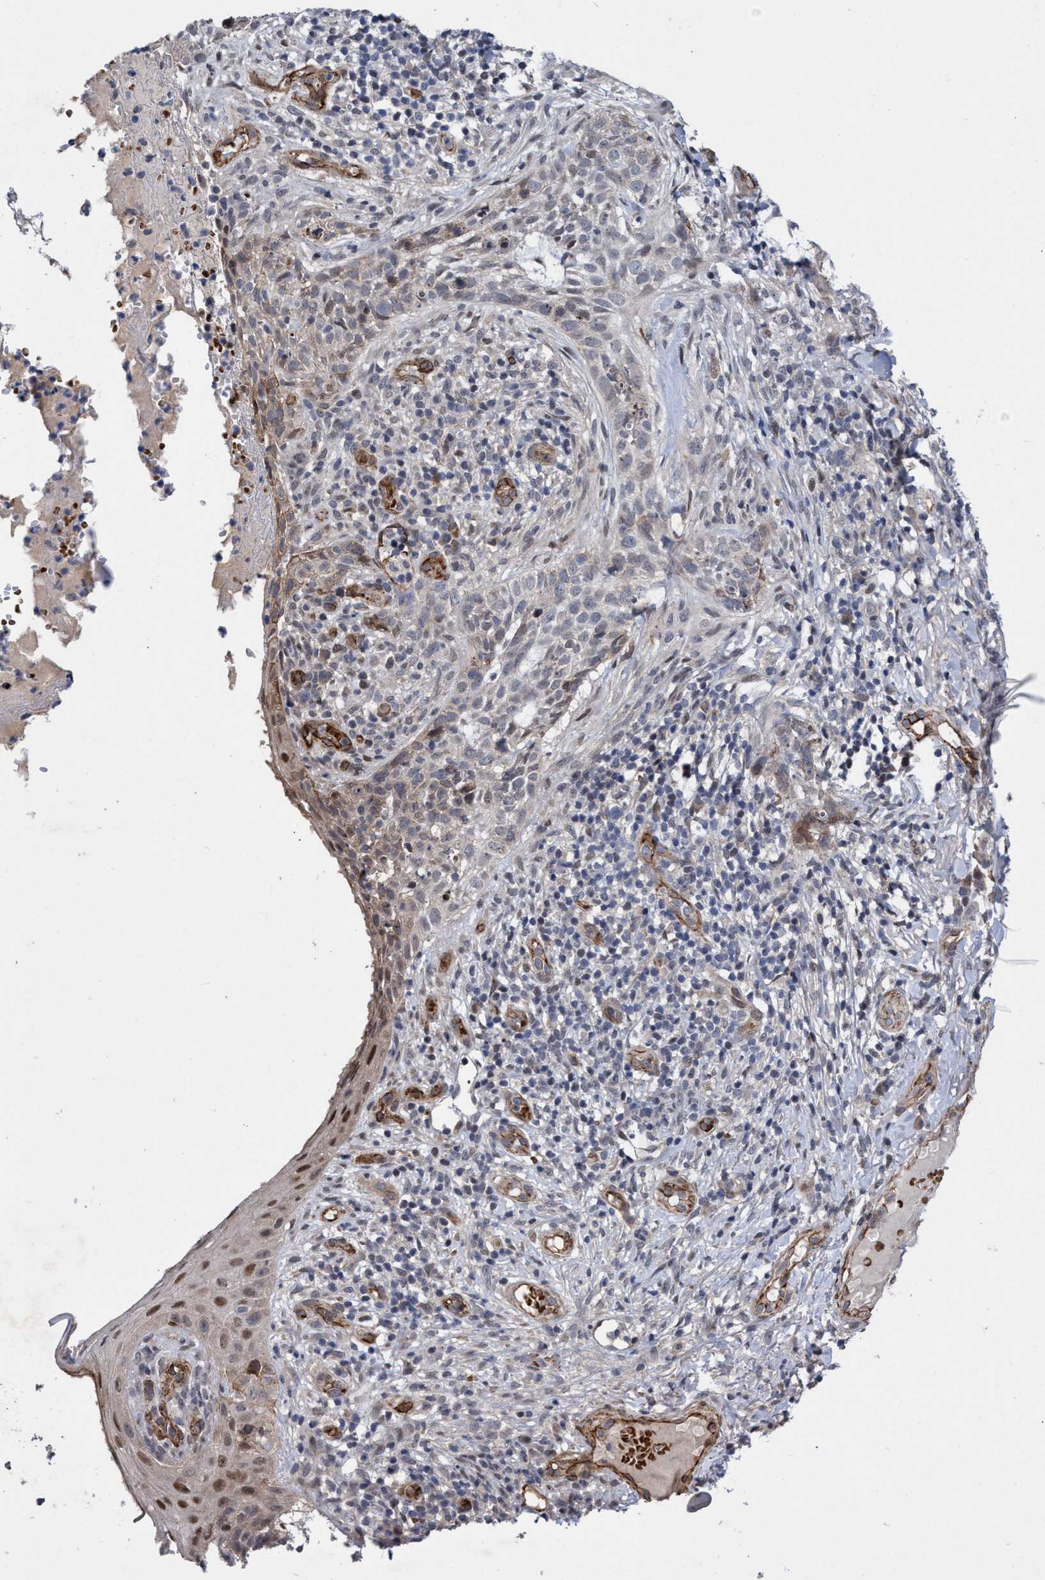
{"staining": {"intensity": "weak", "quantity": "<25%", "location": "nuclear"}, "tissue": "skin cancer", "cell_type": "Tumor cells", "image_type": "cancer", "snomed": [{"axis": "morphology", "description": "Normal tissue, NOS"}, {"axis": "morphology", "description": "Basal cell carcinoma"}, {"axis": "topography", "description": "Skin"}], "caption": "Immunohistochemistry (IHC) histopathology image of basal cell carcinoma (skin) stained for a protein (brown), which reveals no staining in tumor cells. Nuclei are stained in blue.", "gene": "ZNF750", "patient": {"sex": "male", "age": 67}}